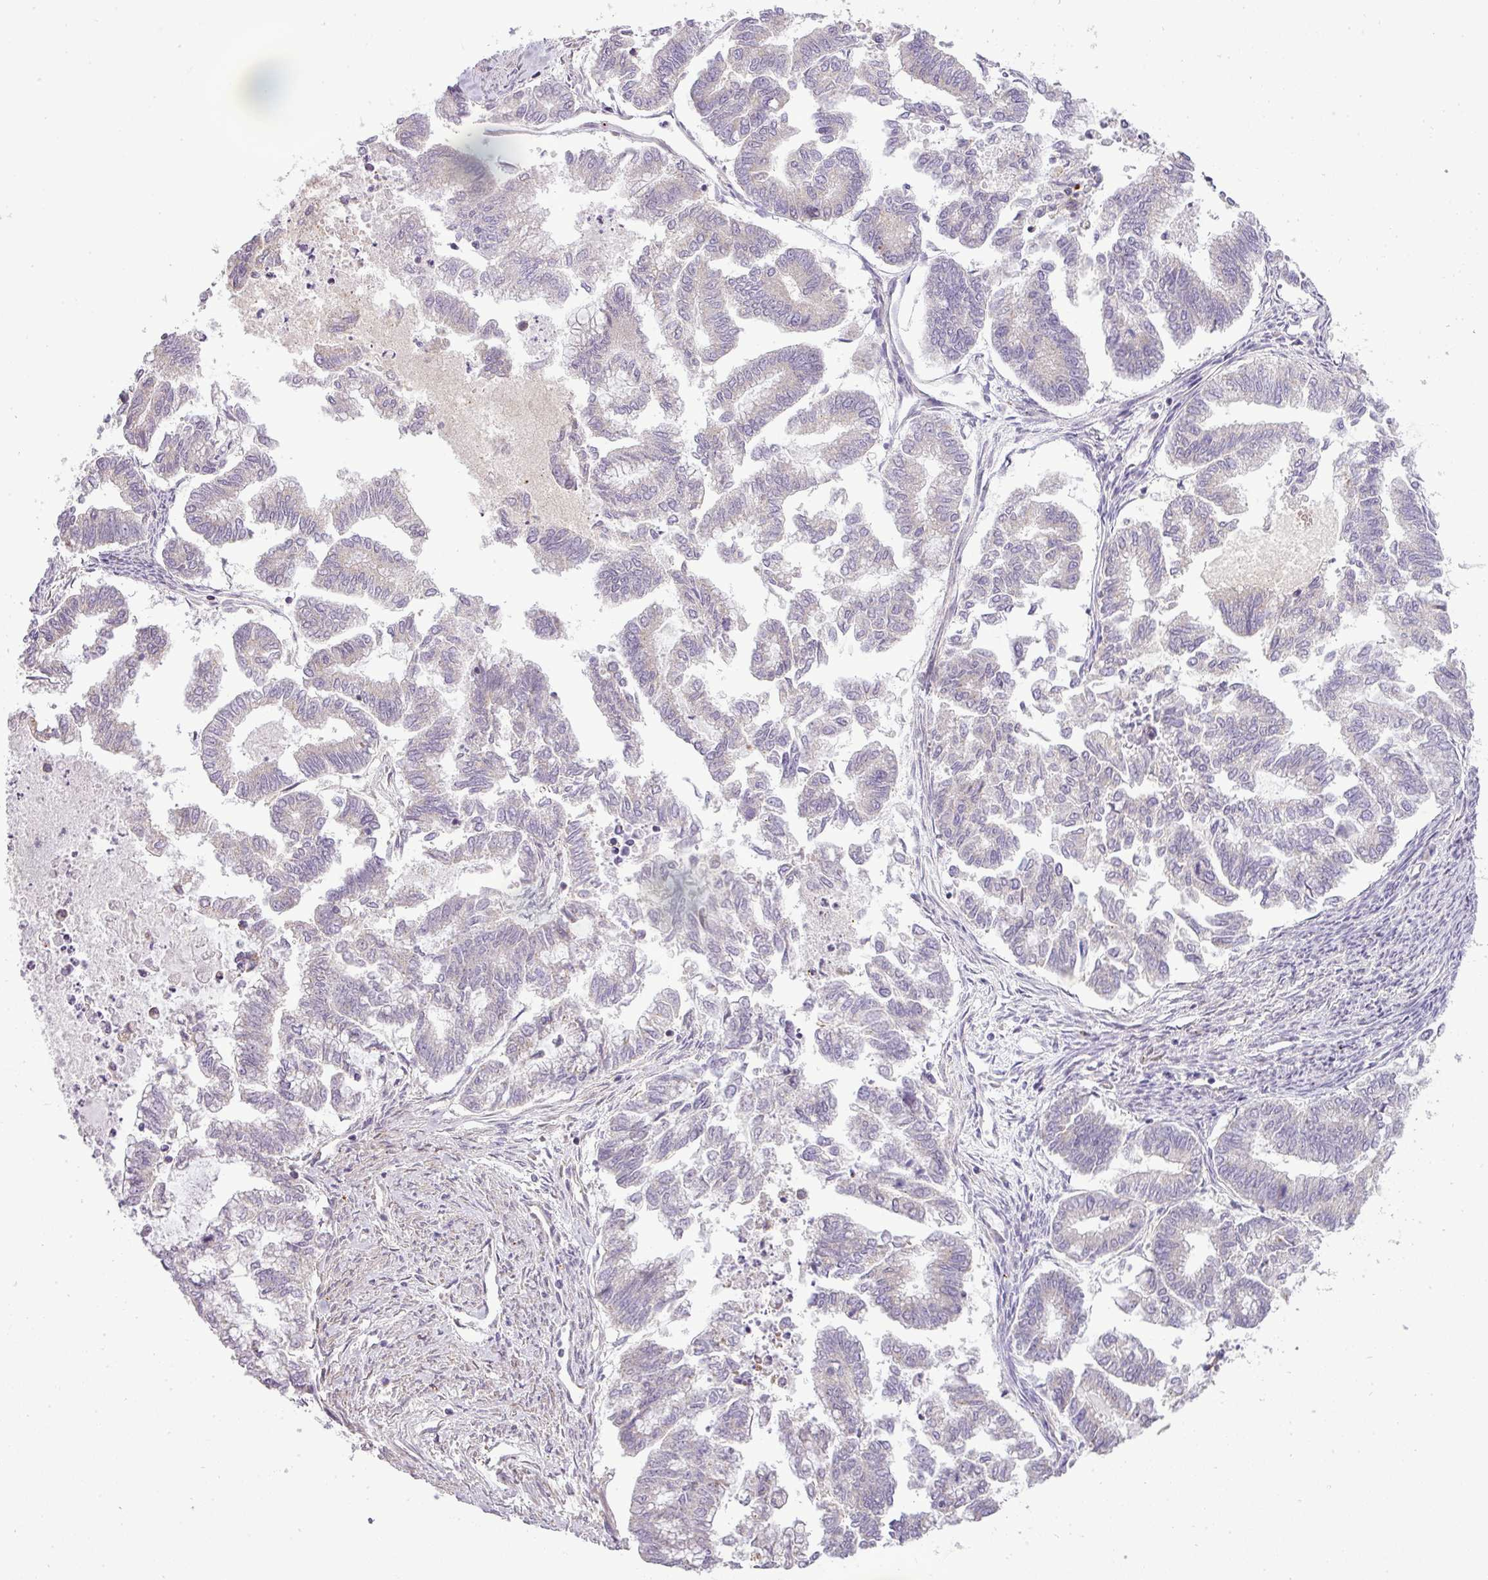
{"staining": {"intensity": "negative", "quantity": "none", "location": "none"}, "tissue": "endometrial cancer", "cell_type": "Tumor cells", "image_type": "cancer", "snomed": [{"axis": "morphology", "description": "Adenocarcinoma, NOS"}, {"axis": "topography", "description": "Endometrium"}], "caption": "Histopathology image shows no protein staining in tumor cells of adenocarcinoma (endometrial) tissue.", "gene": "ZDHHC1", "patient": {"sex": "female", "age": 79}}